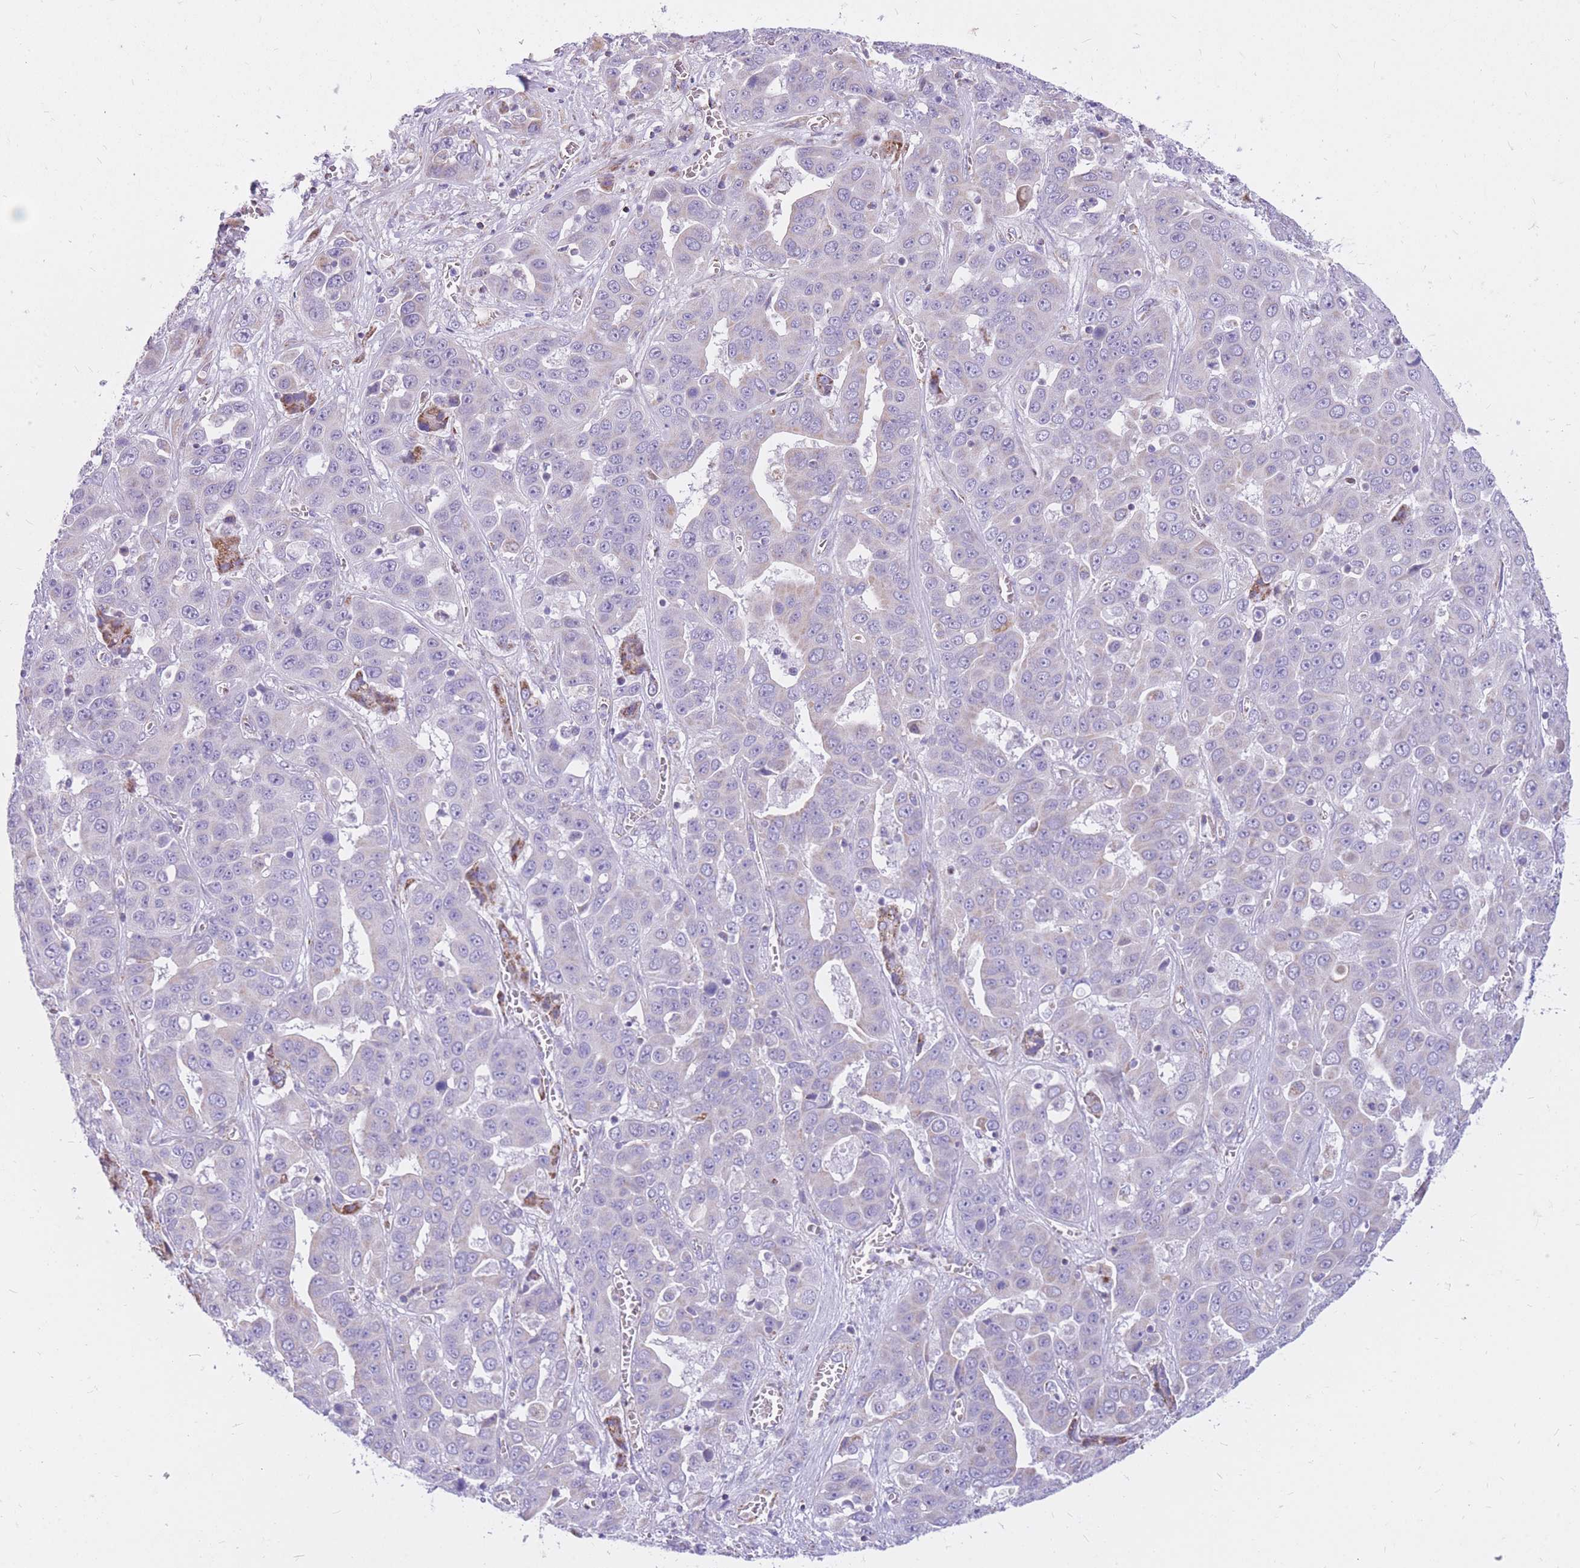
{"staining": {"intensity": "negative", "quantity": "none", "location": "none"}, "tissue": "liver cancer", "cell_type": "Tumor cells", "image_type": "cancer", "snomed": [{"axis": "morphology", "description": "Cholangiocarcinoma"}, {"axis": "topography", "description": "Liver"}], "caption": "Immunohistochemistry image of neoplastic tissue: human cholangiocarcinoma (liver) stained with DAB displays no significant protein positivity in tumor cells.", "gene": "PCSK1", "patient": {"sex": "female", "age": 52}}